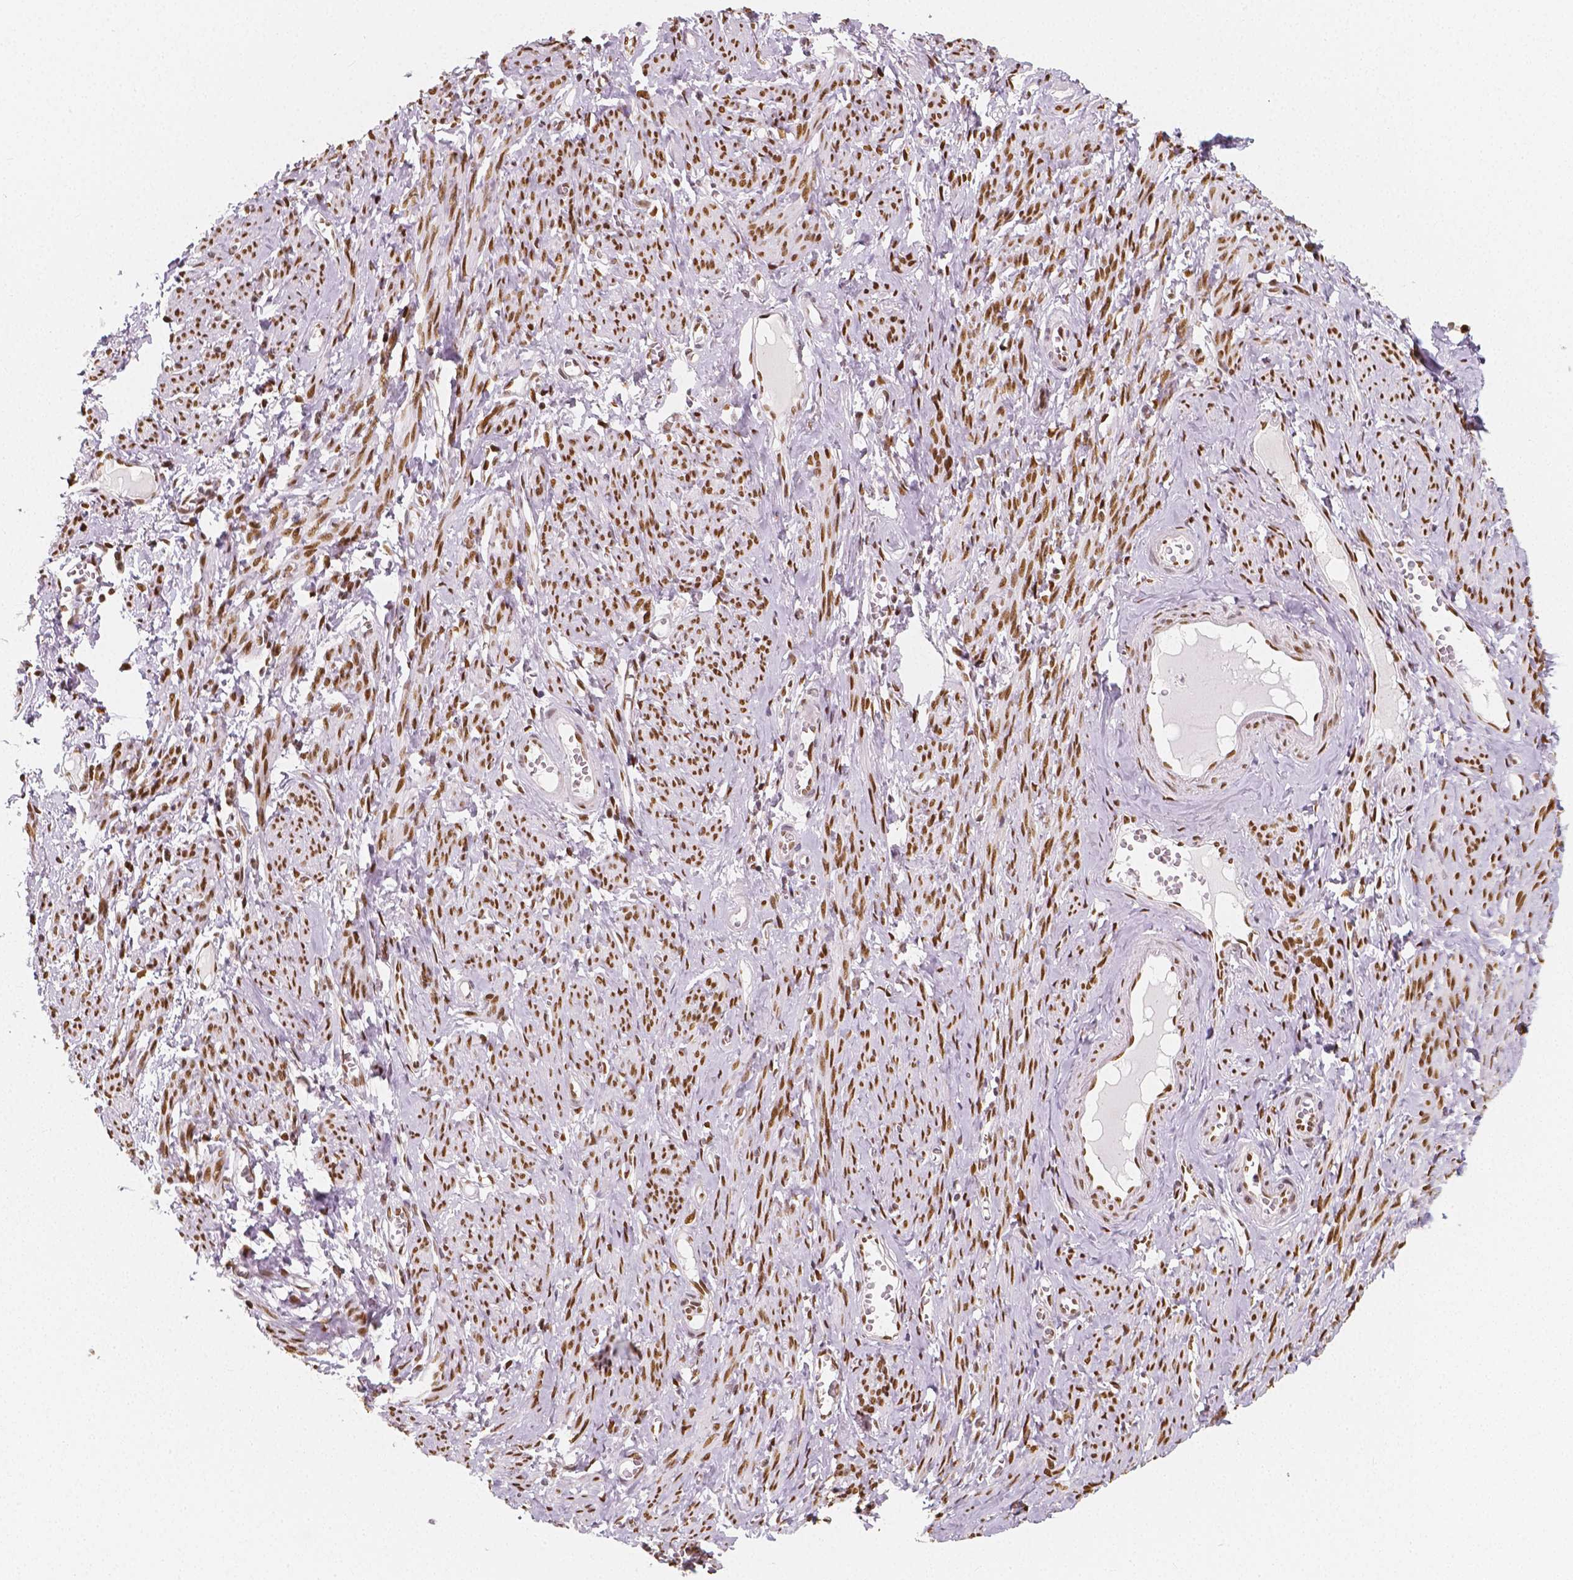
{"staining": {"intensity": "moderate", "quantity": ">75%", "location": "nuclear"}, "tissue": "smooth muscle", "cell_type": "Smooth muscle cells", "image_type": "normal", "snomed": [{"axis": "morphology", "description": "Normal tissue, NOS"}, {"axis": "topography", "description": "Smooth muscle"}], "caption": "Brown immunohistochemical staining in unremarkable smooth muscle displays moderate nuclear staining in approximately >75% of smooth muscle cells.", "gene": "NUCKS1", "patient": {"sex": "female", "age": 65}}